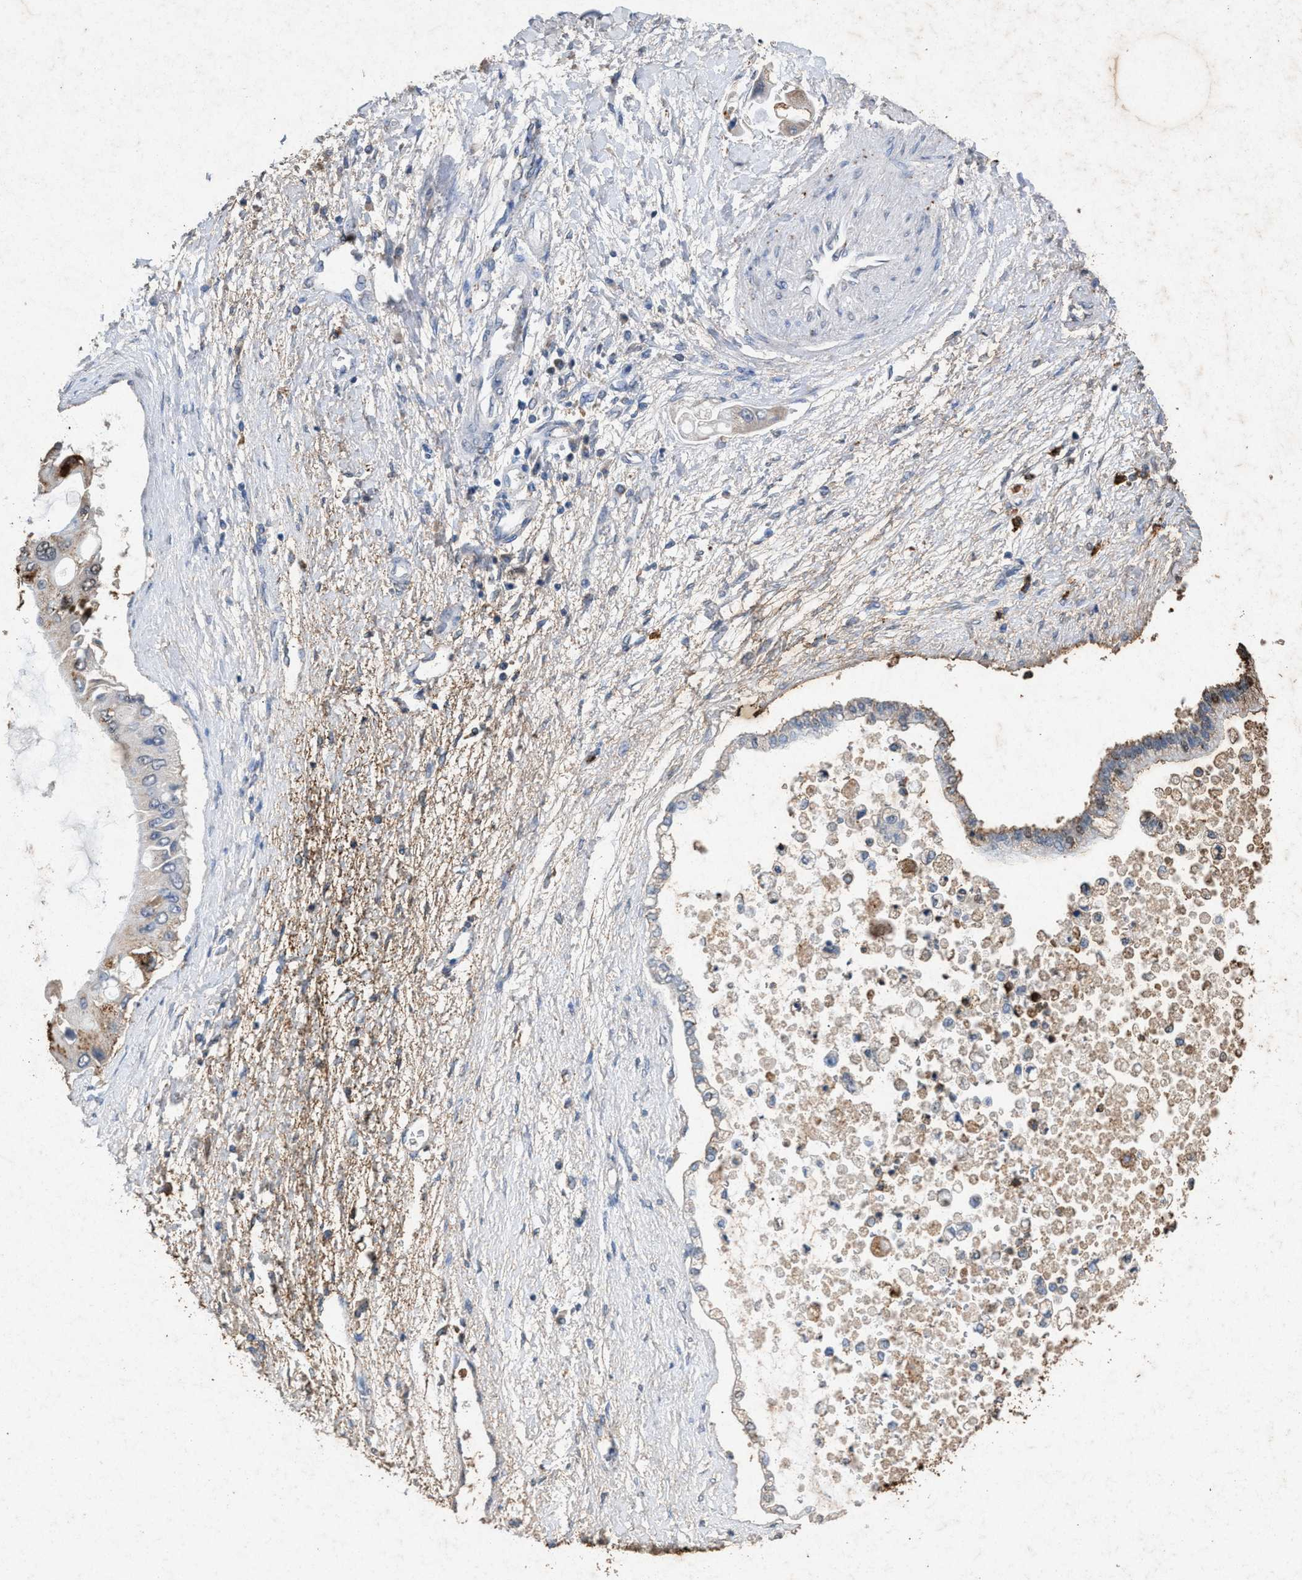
{"staining": {"intensity": "moderate", "quantity": "<25%", "location": "cytoplasmic/membranous"}, "tissue": "liver cancer", "cell_type": "Tumor cells", "image_type": "cancer", "snomed": [{"axis": "morphology", "description": "Cholangiocarcinoma"}, {"axis": "topography", "description": "Liver"}], "caption": "Immunohistochemistry (IHC) histopathology image of neoplastic tissue: cholangiocarcinoma (liver) stained using immunohistochemistry (IHC) shows low levels of moderate protein expression localized specifically in the cytoplasmic/membranous of tumor cells, appearing as a cytoplasmic/membranous brown color.", "gene": "LTB4R2", "patient": {"sex": "male", "age": 50}}